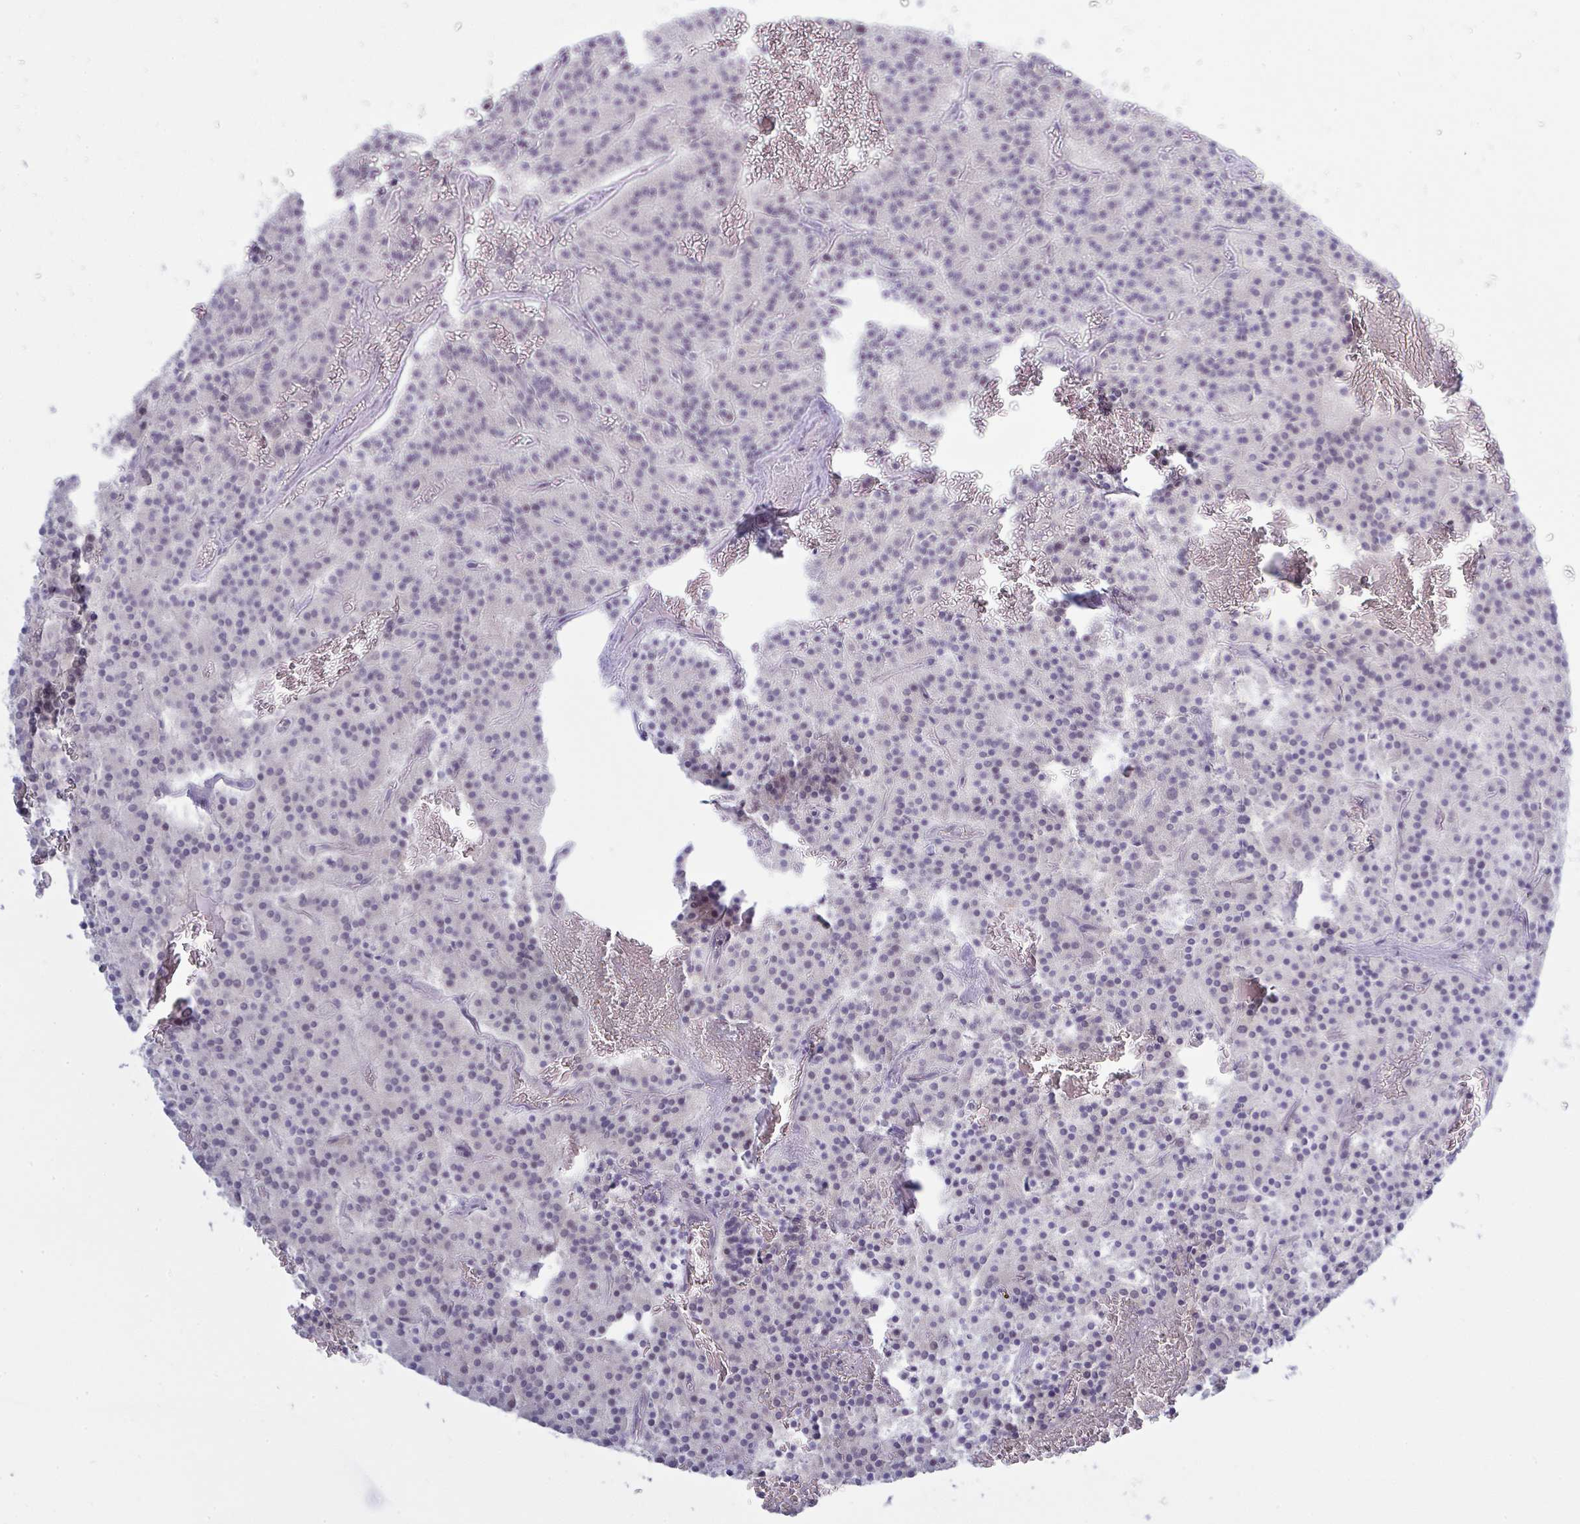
{"staining": {"intensity": "negative", "quantity": "none", "location": "none"}, "tissue": "carcinoid", "cell_type": "Tumor cells", "image_type": "cancer", "snomed": [{"axis": "morphology", "description": "Carcinoid, malignant, NOS"}, {"axis": "topography", "description": "Lung"}], "caption": "High power microscopy image of an immunohistochemistry (IHC) photomicrograph of carcinoid, revealing no significant positivity in tumor cells.", "gene": "ZNF784", "patient": {"sex": "male", "age": 70}}